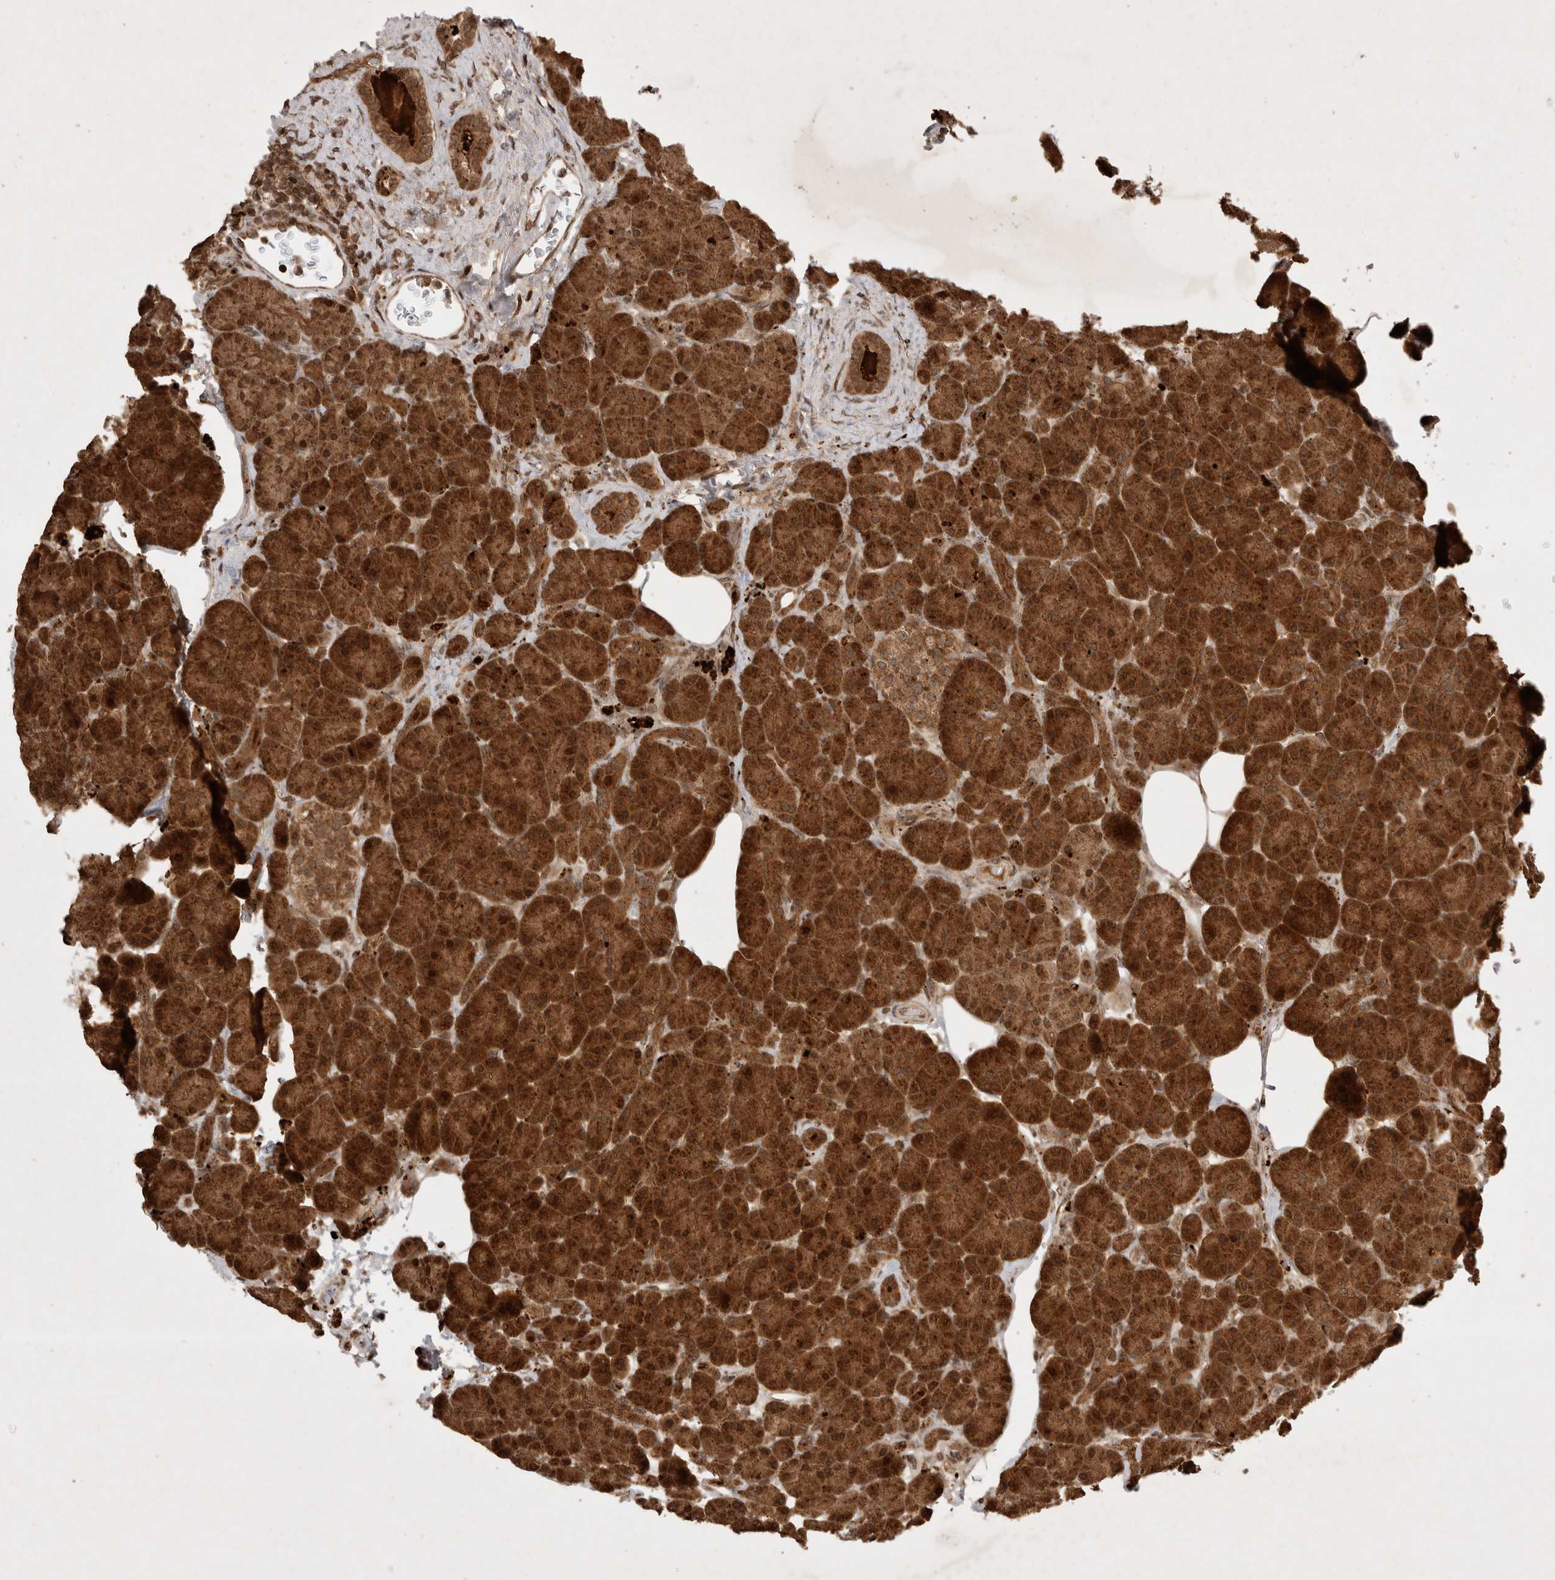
{"staining": {"intensity": "strong", "quantity": ">75%", "location": "cytoplasmic/membranous"}, "tissue": "pancreas", "cell_type": "Exocrine glandular cells", "image_type": "normal", "snomed": [{"axis": "morphology", "description": "Normal tissue, NOS"}, {"axis": "topography", "description": "Pancreas"}], "caption": "DAB (3,3'-diaminobenzidine) immunohistochemical staining of benign pancreas reveals strong cytoplasmic/membranous protein positivity in approximately >75% of exocrine glandular cells. The staining was performed using DAB (3,3'-diaminobenzidine), with brown indicating positive protein expression. Nuclei are stained blue with hematoxylin.", "gene": "FAM221A", "patient": {"sex": "female", "age": 43}}